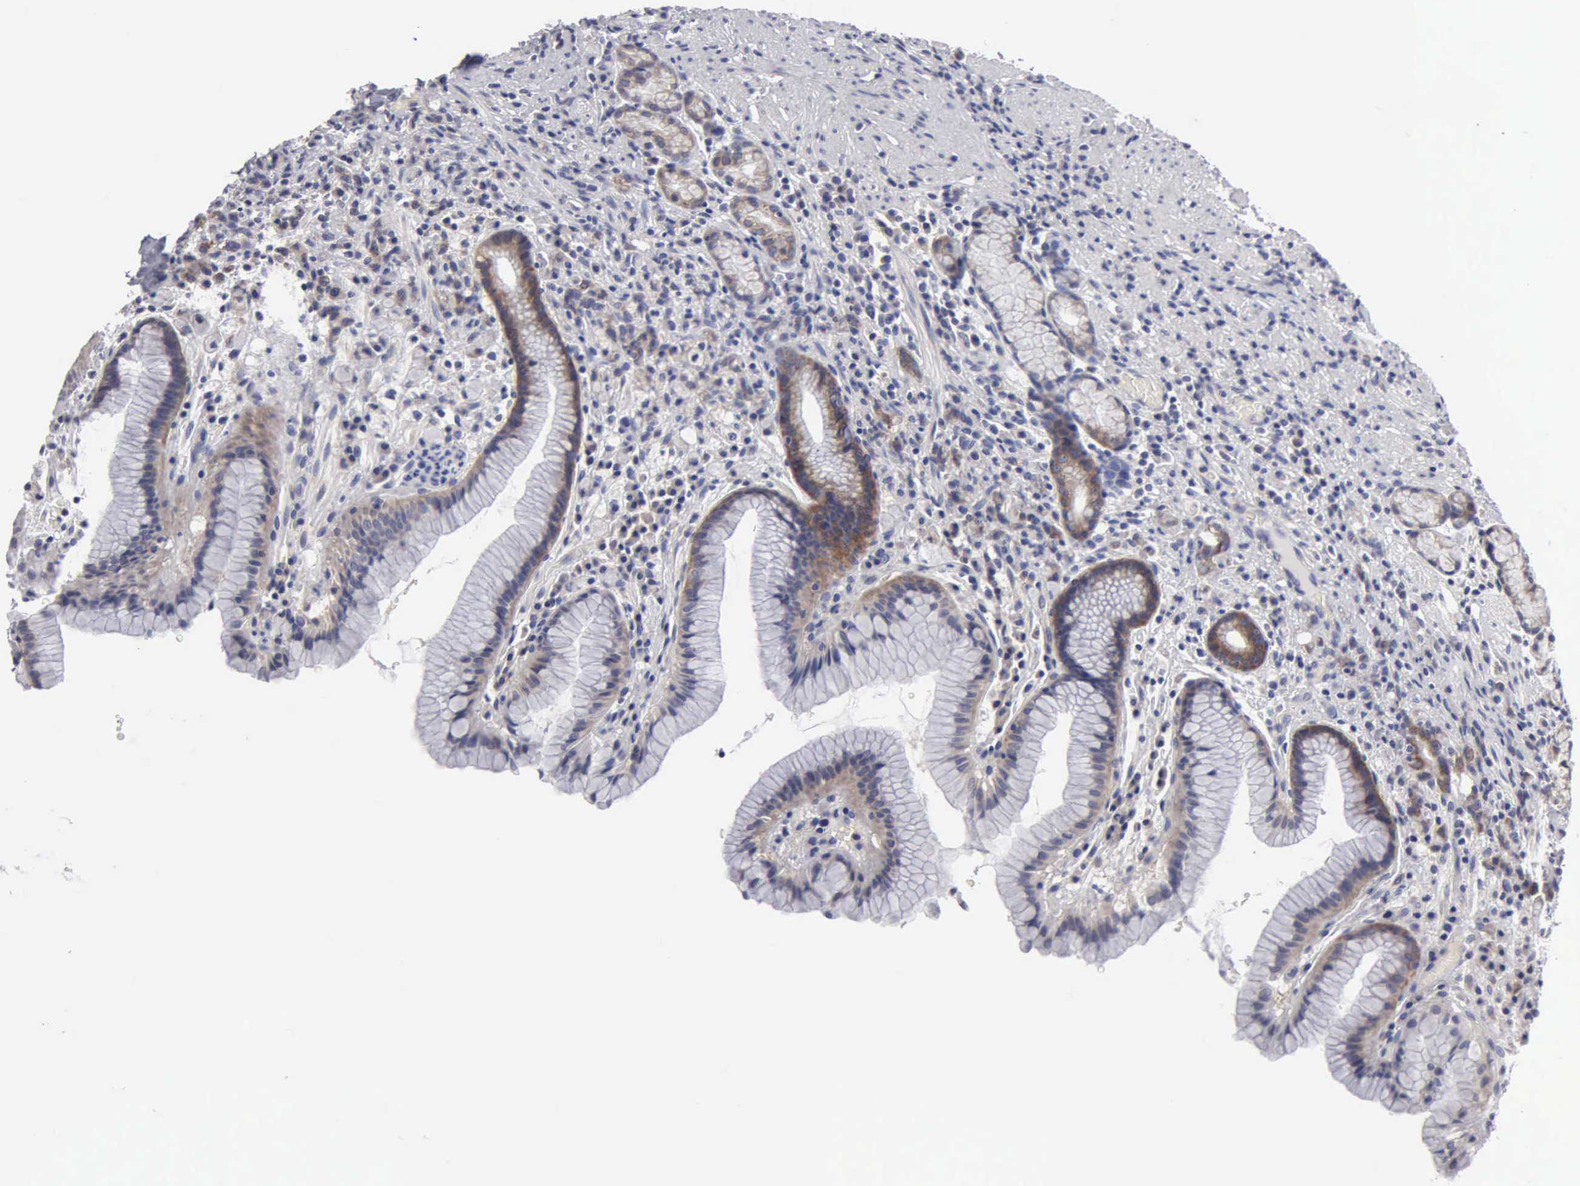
{"staining": {"intensity": "moderate", "quantity": "<25%", "location": "cytoplasmic/membranous"}, "tissue": "stomach", "cell_type": "Glandular cells", "image_type": "normal", "snomed": [{"axis": "morphology", "description": "Normal tissue, NOS"}, {"axis": "topography", "description": "Stomach, lower"}], "caption": "Normal stomach displays moderate cytoplasmic/membranous staining in approximately <25% of glandular cells, visualized by immunohistochemistry. Ihc stains the protein of interest in brown and the nuclei are stained blue.", "gene": "TXLNG", "patient": {"sex": "male", "age": 56}}